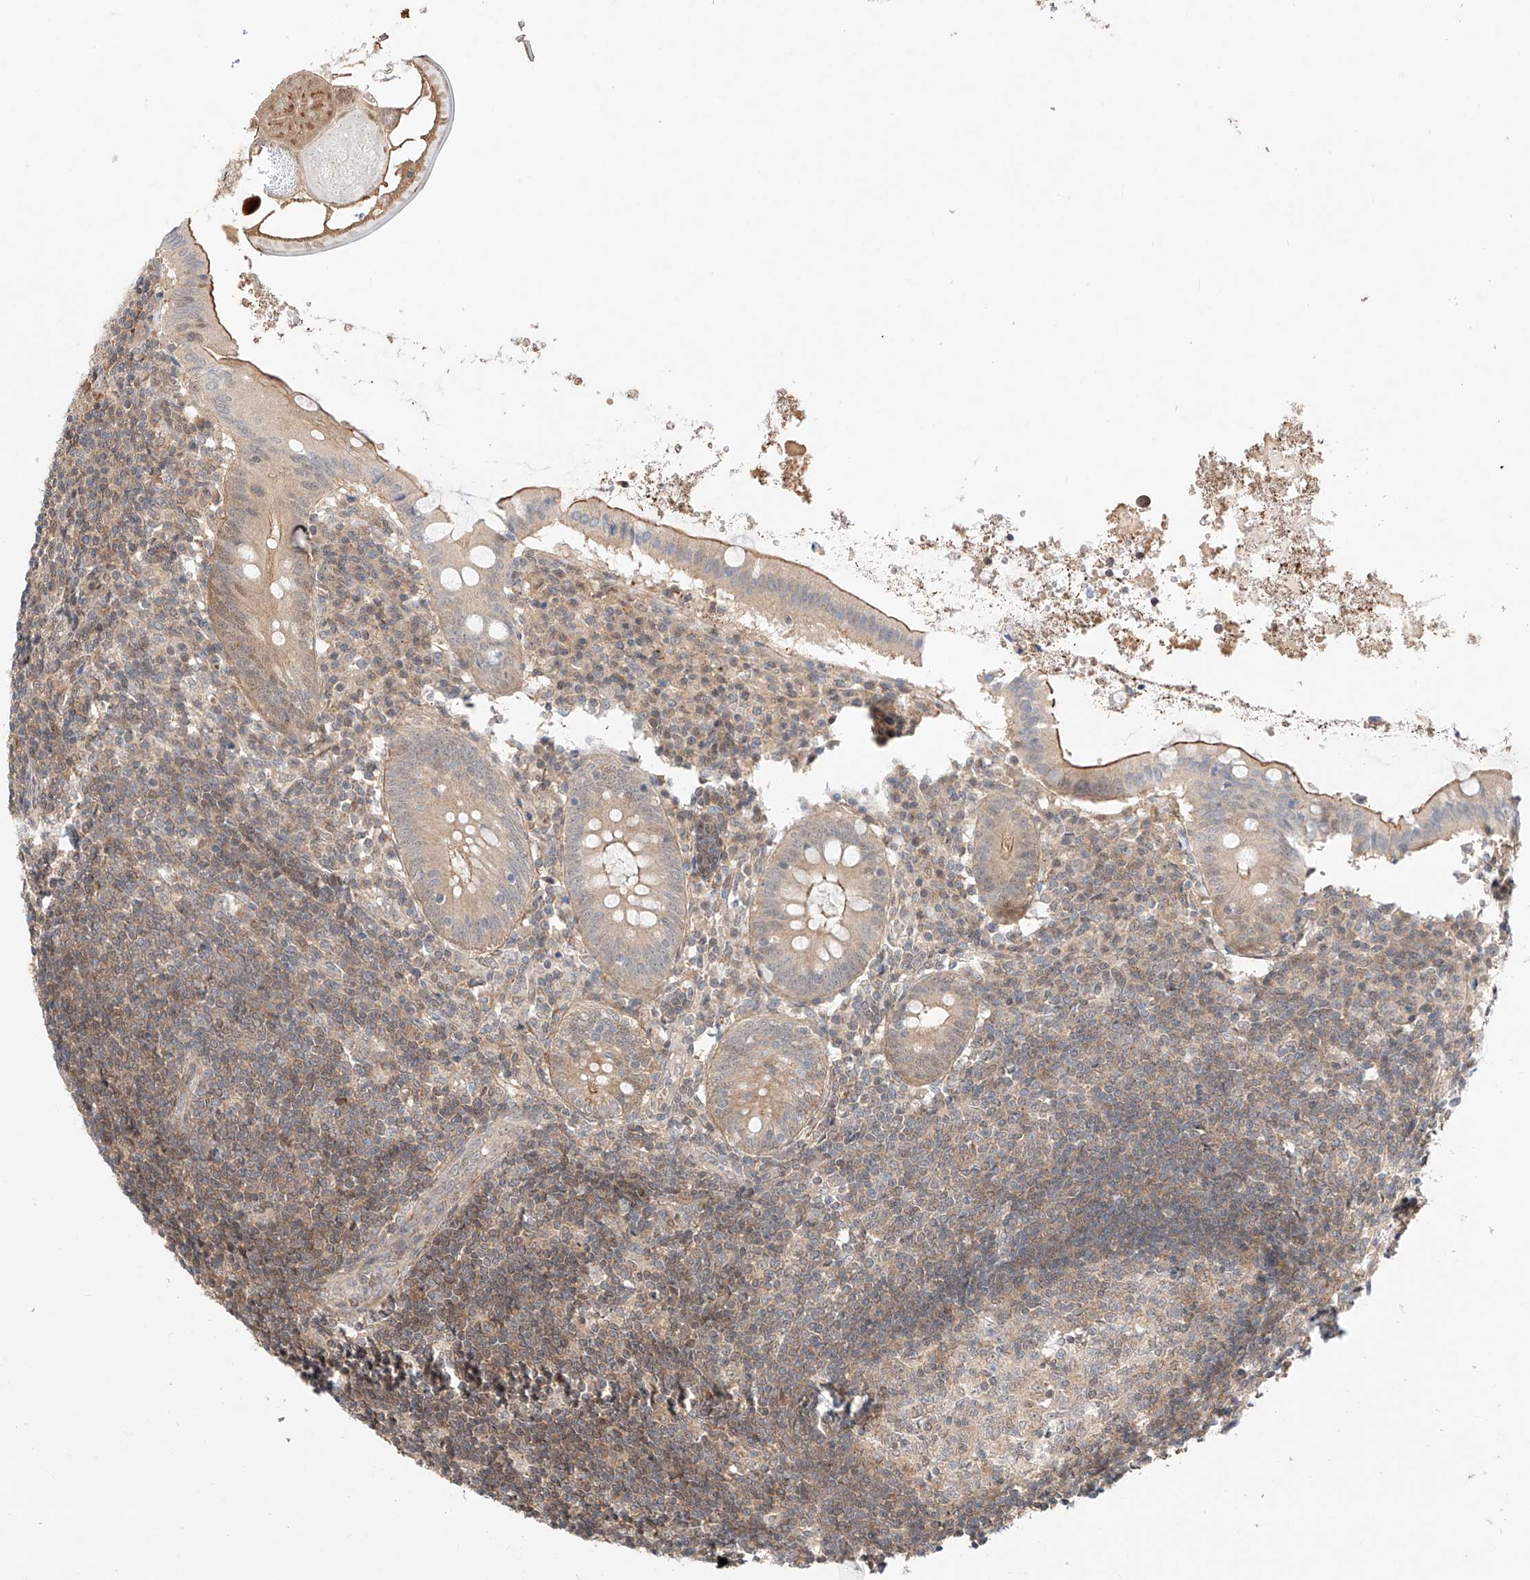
{"staining": {"intensity": "weak", "quantity": ">75%", "location": "cytoplasmic/membranous"}, "tissue": "appendix", "cell_type": "Glandular cells", "image_type": "normal", "snomed": [{"axis": "morphology", "description": "Normal tissue, NOS"}, {"axis": "topography", "description": "Appendix"}], "caption": "A high-resolution image shows immunohistochemistry (IHC) staining of benign appendix, which reveals weak cytoplasmic/membranous positivity in approximately >75% of glandular cells.", "gene": "TSR2", "patient": {"sex": "female", "age": 54}}